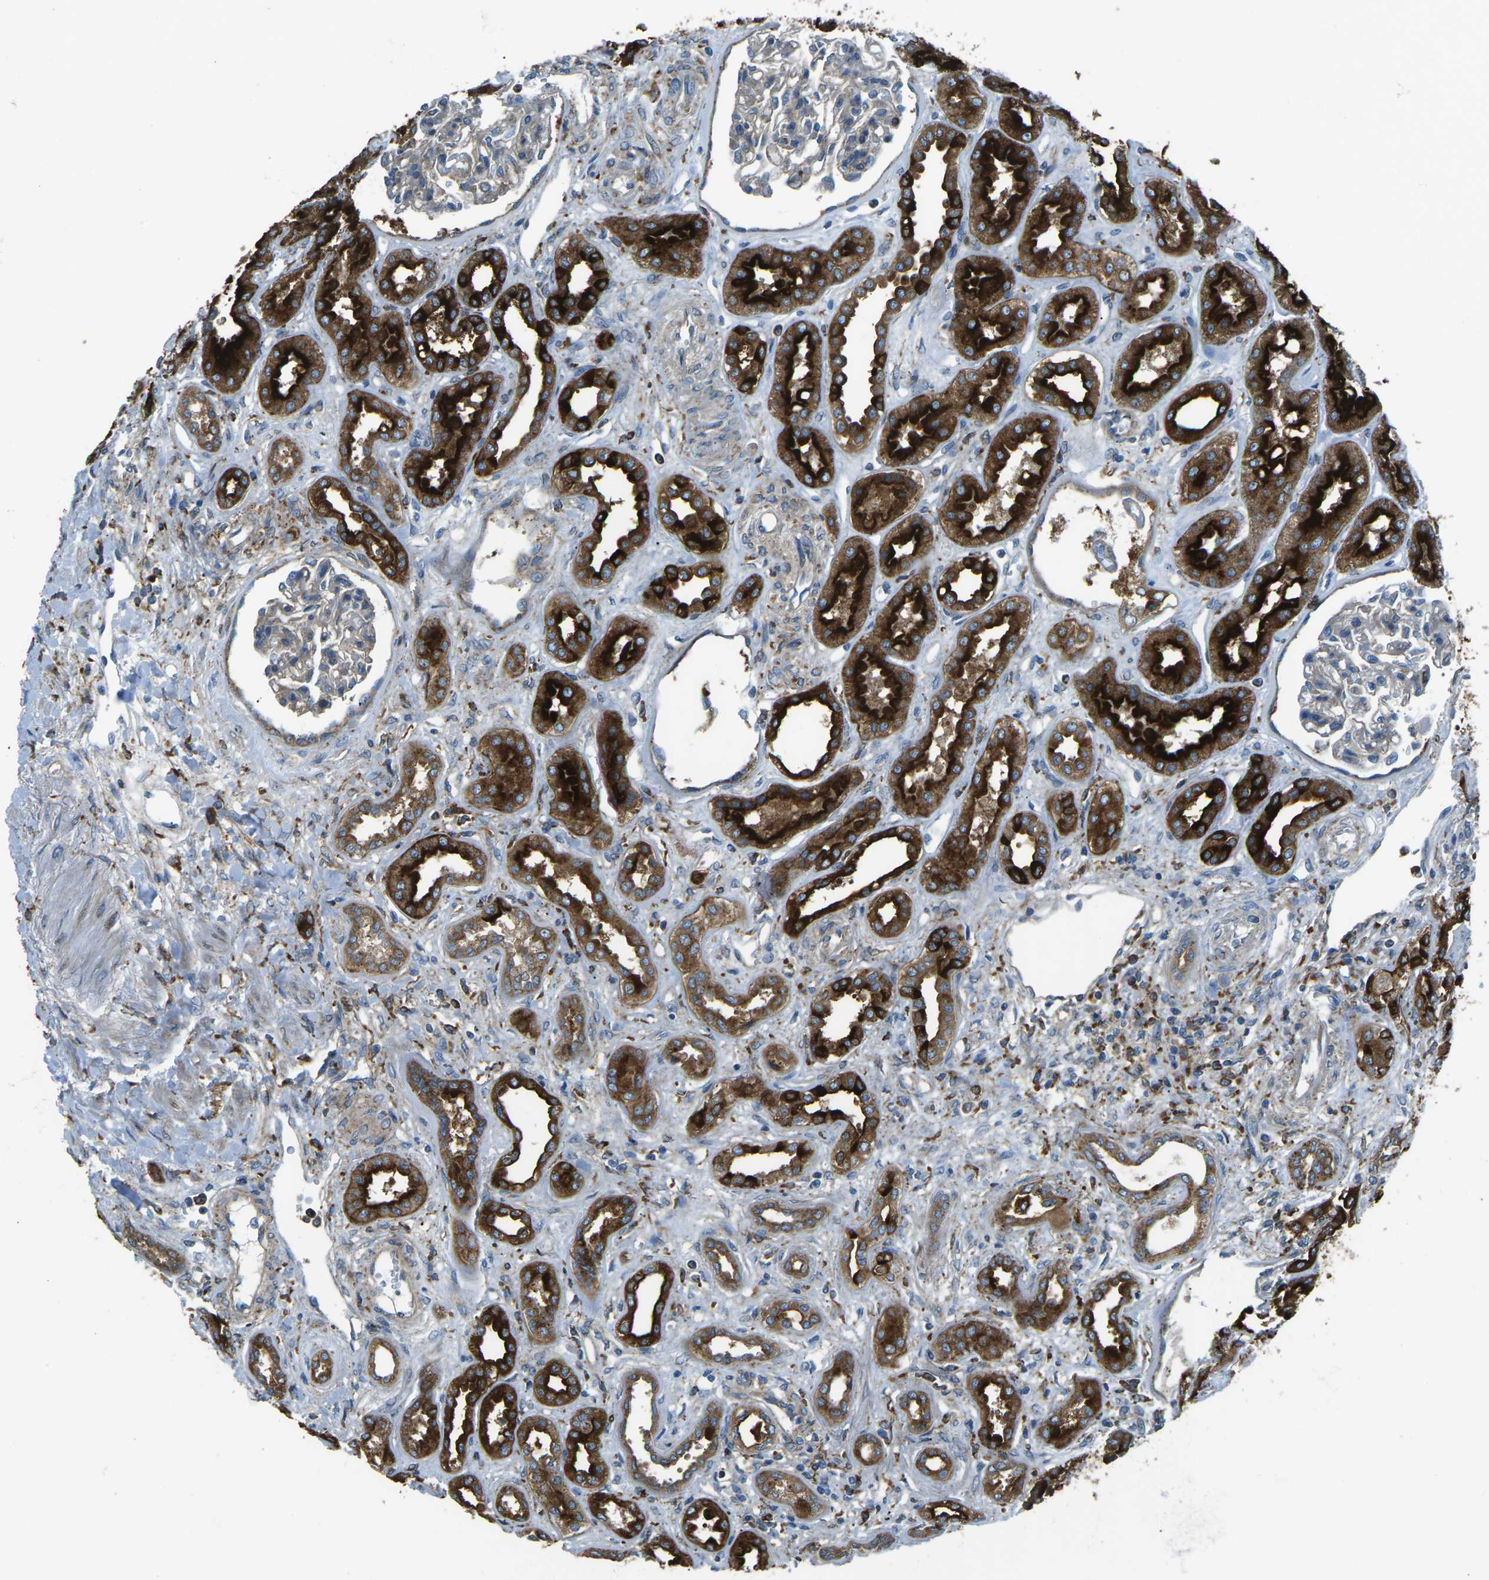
{"staining": {"intensity": "negative", "quantity": "none", "location": "none"}, "tissue": "kidney", "cell_type": "Cells in glomeruli", "image_type": "normal", "snomed": [{"axis": "morphology", "description": "Normal tissue, NOS"}, {"axis": "topography", "description": "Kidney"}], "caption": "IHC image of benign kidney stained for a protein (brown), which shows no positivity in cells in glomeruli.", "gene": "CDK17", "patient": {"sex": "male", "age": 59}}